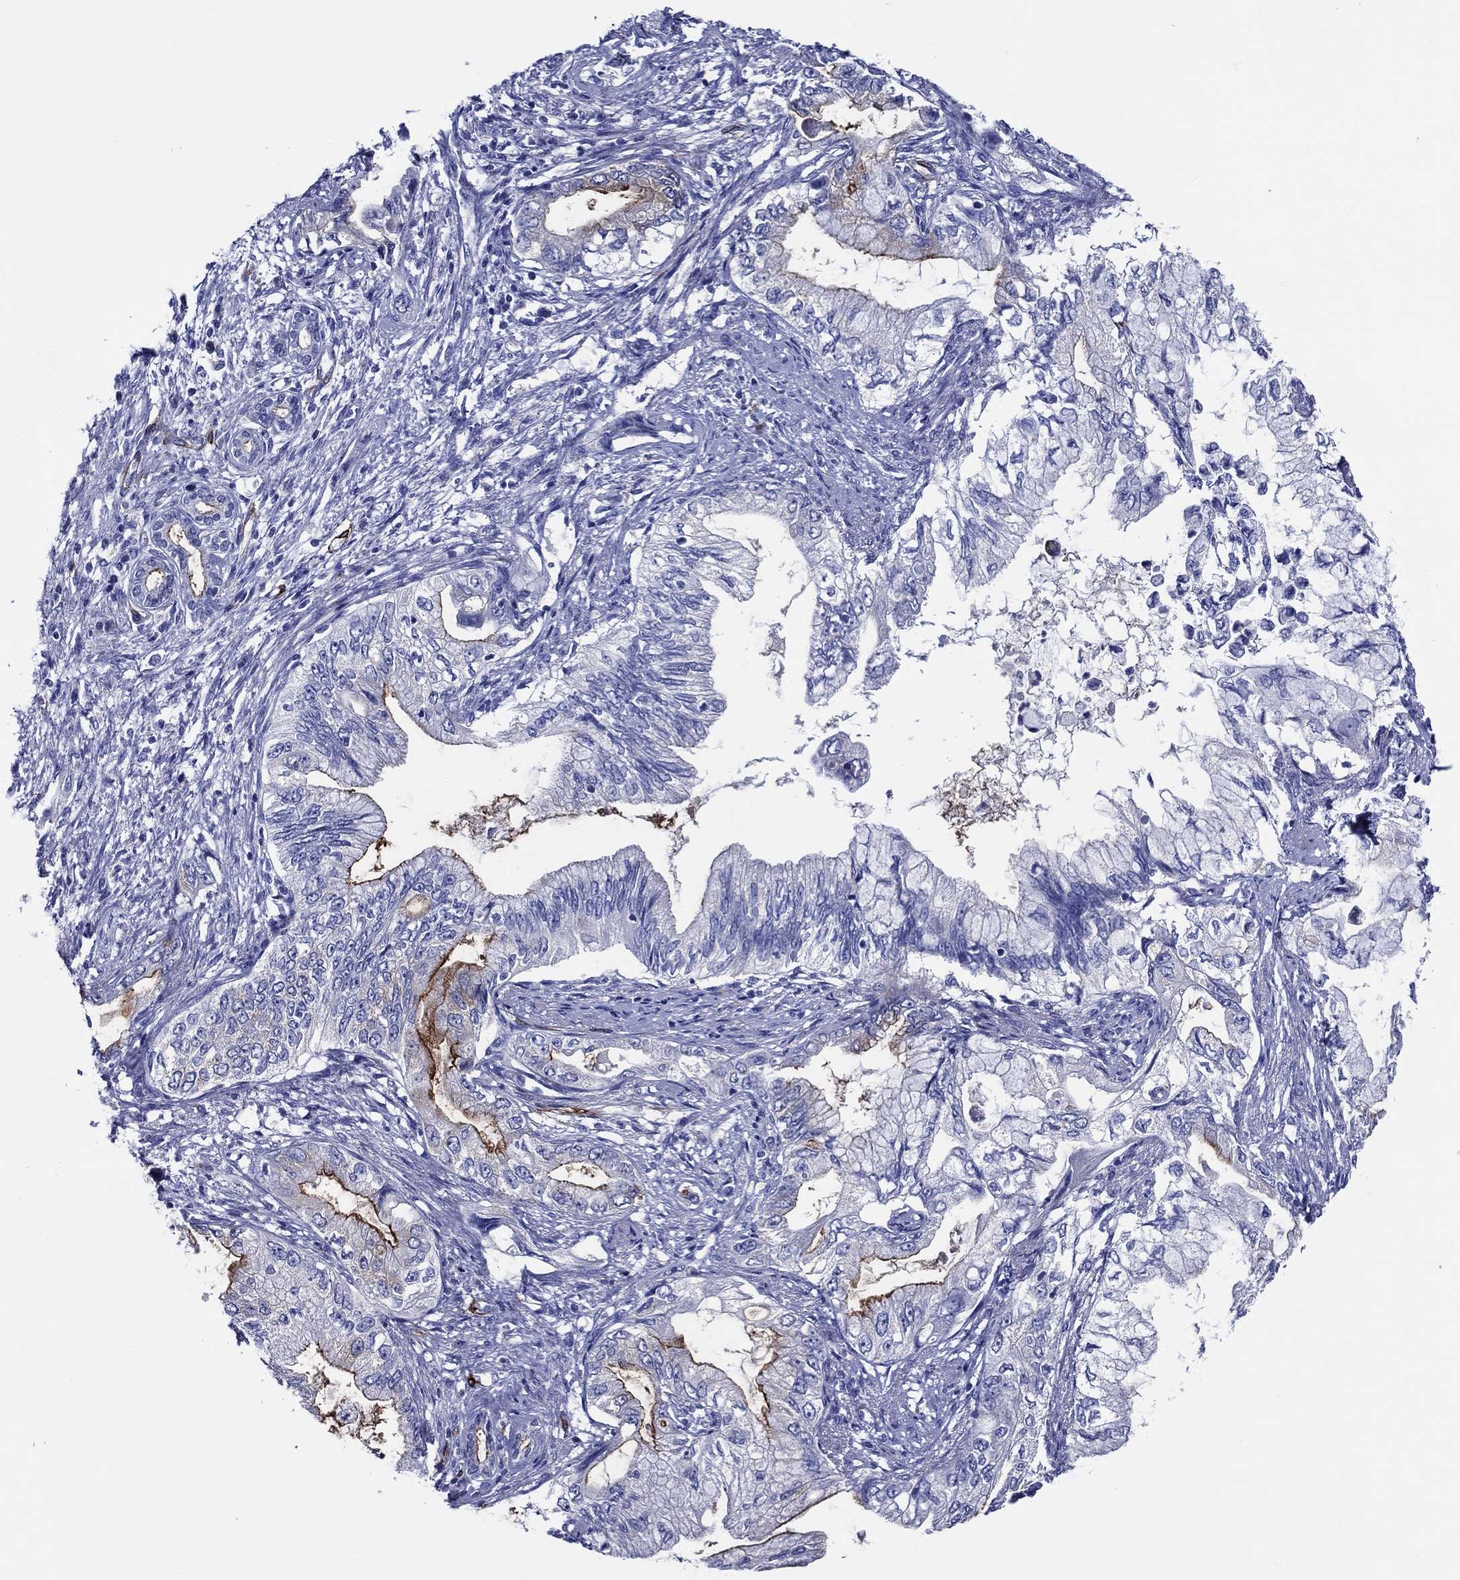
{"staining": {"intensity": "strong", "quantity": "<25%", "location": "cytoplasmic/membranous"}, "tissue": "pancreatic cancer", "cell_type": "Tumor cells", "image_type": "cancer", "snomed": [{"axis": "morphology", "description": "Adenocarcinoma, NOS"}, {"axis": "topography", "description": "Pancreas"}], "caption": "This is an image of immunohistochemistry (IHC) staining of pancreatic cancer (adenocarcinoma), which shows strong staining in the cytoplasmic/membranous of tumor cells.", "gene": "ACE2", "patient": {"sex": "female", "age": 73}}